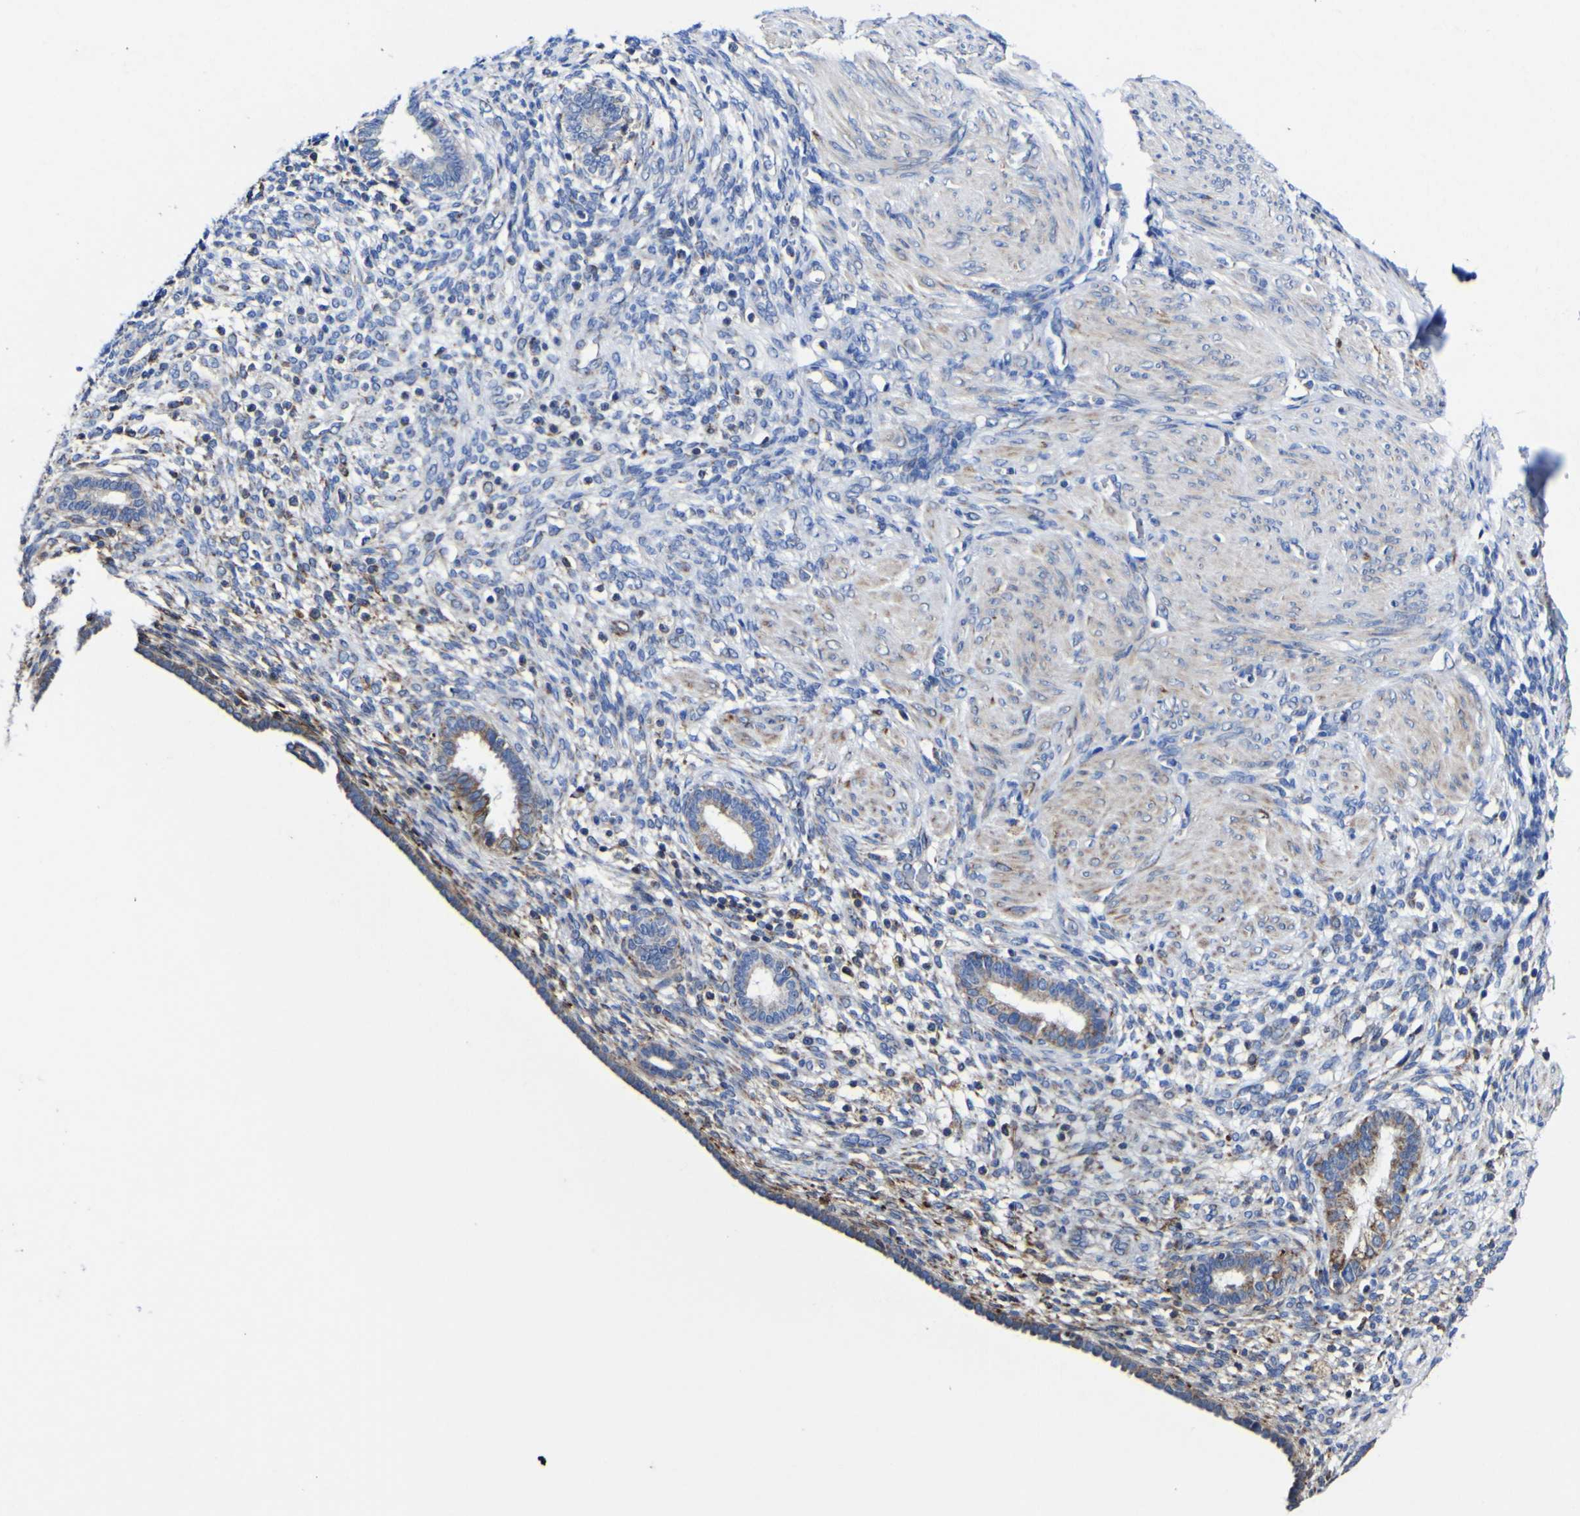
{"staining": {"intensity": "moderate", "quantity": "<25%", "location": "cytoplasmic/membranous"}, "tissue": "endometrium", "cell_type": "Cells in endometrial stroma", "image_type": "normal", "snomed": [{"axis": "morphology", "description": "Normal tissue, NOS"}, {"axis": "topography", "description": "Endometrium"}], "caption": "IHC (DAB (3,3'-diaminobenzidine)) staining of benign human endometrium demonstrates moderate cytoplasmic/membranous protein positivity in approximately <25% of cells in endometrial stroma. (DAB (3,3'-diaminobenzidine) IHC with brightfield microscopy, high magnification).", "gene": "CCDC90B", "patient": {"sex": "female", "age": 72}}